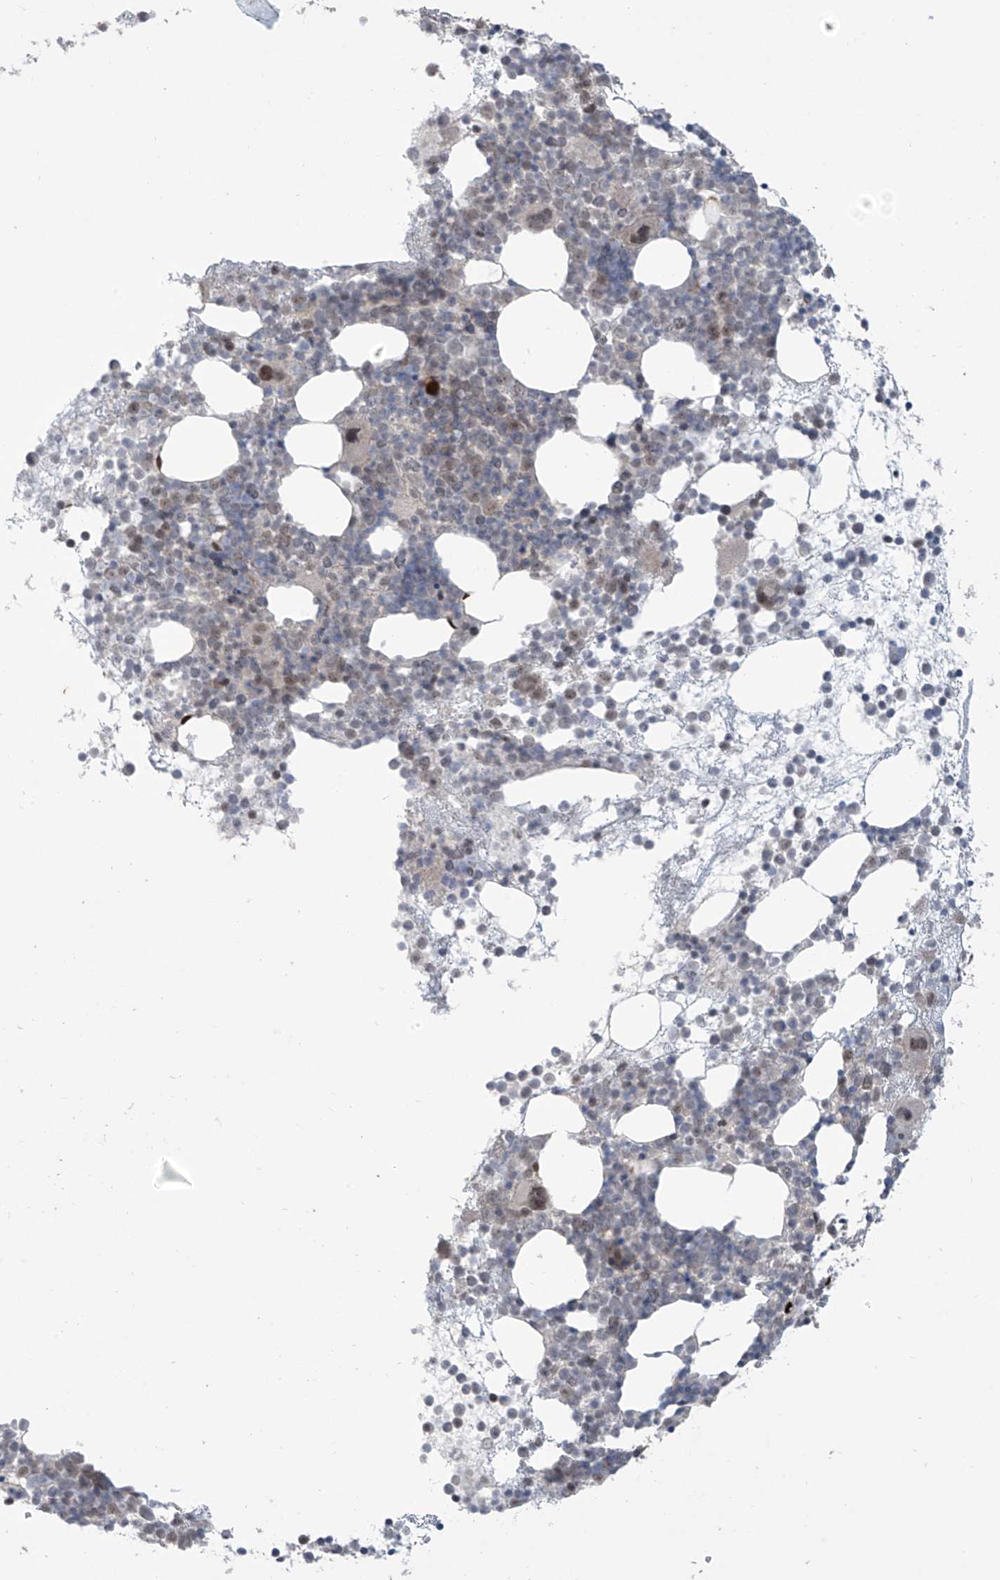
{"staining": {"intensity": "weak", "quantity": "<25%", "location": "nuclear"}, "tissue": "bone marrow", "cell_type": "Hematopoietic cells", "image_type": "normal", "snomed": [{"axis": "morphology", "description": "Normal tissue, NOS"}, {"axis": "topography", "description": "Bone marrow"}], "caption": "Immunohistochemistry (IHC) micrograph of normal bone marrow: human bone marrow stained with DAB (3,3'-diaminobenzidine) exhibits no significant protein staining in hematopoietic cells.", "gene": "OGT", "patient": {"sex": "female", "age": 57}}